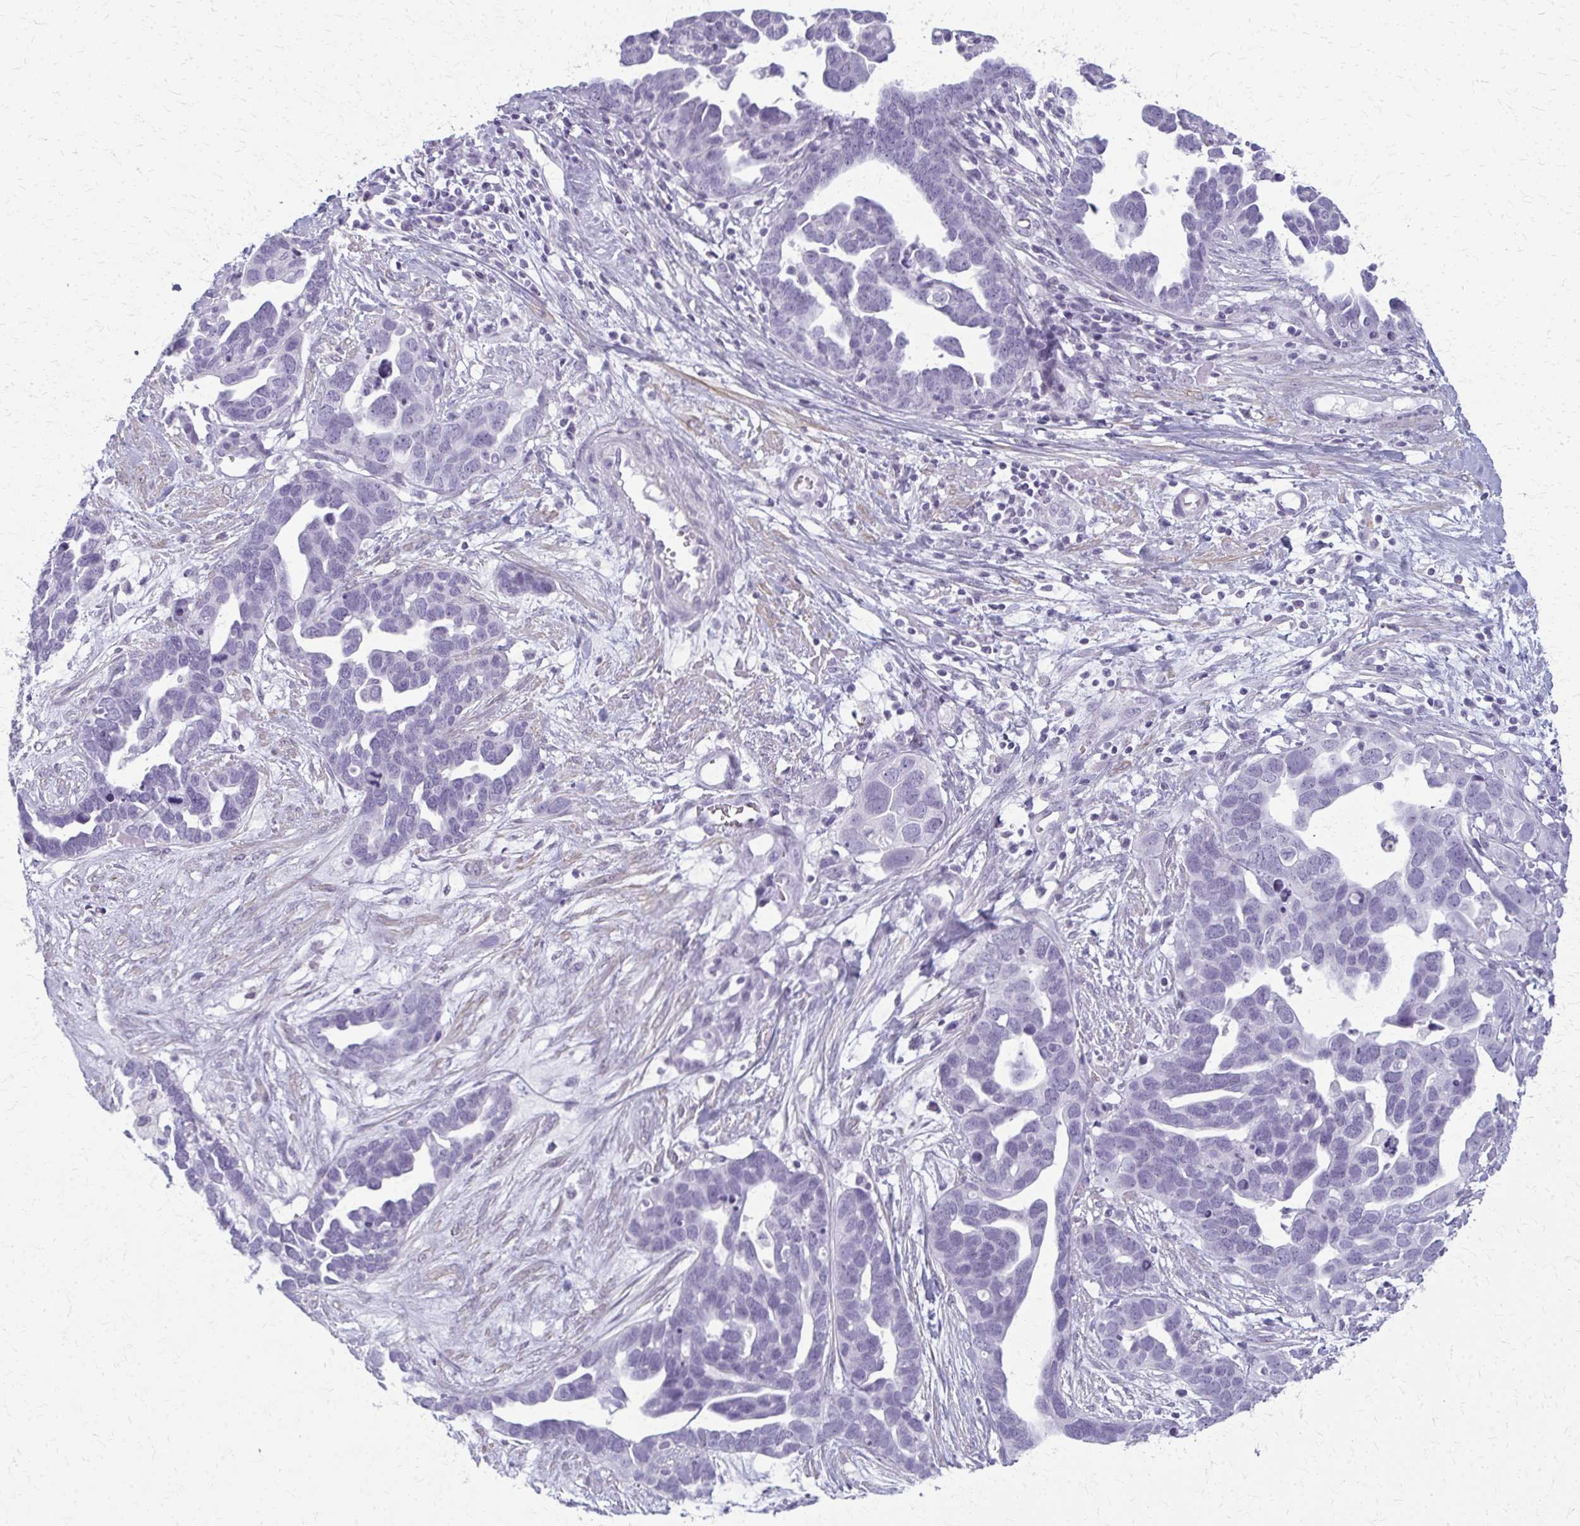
{"staining": {"intensity": "negative", "quantity": "none", "location": "none"}, "tissue": "ovarian cancer", "cell_type": "Tumor cells", "image_type": "cancer", "snomed": [{"axis": "morphology", "description": "Cystadenocarcinoma, serous, NOS"}, {"axis": "topography", "description": "Ovary"}], "caption": "Tumor cells are negative for brown protein staining in serous cystadenocarcinoma (ovarian).", "gene": "CA3", "patient": {"sex": "female", "age": 54}}